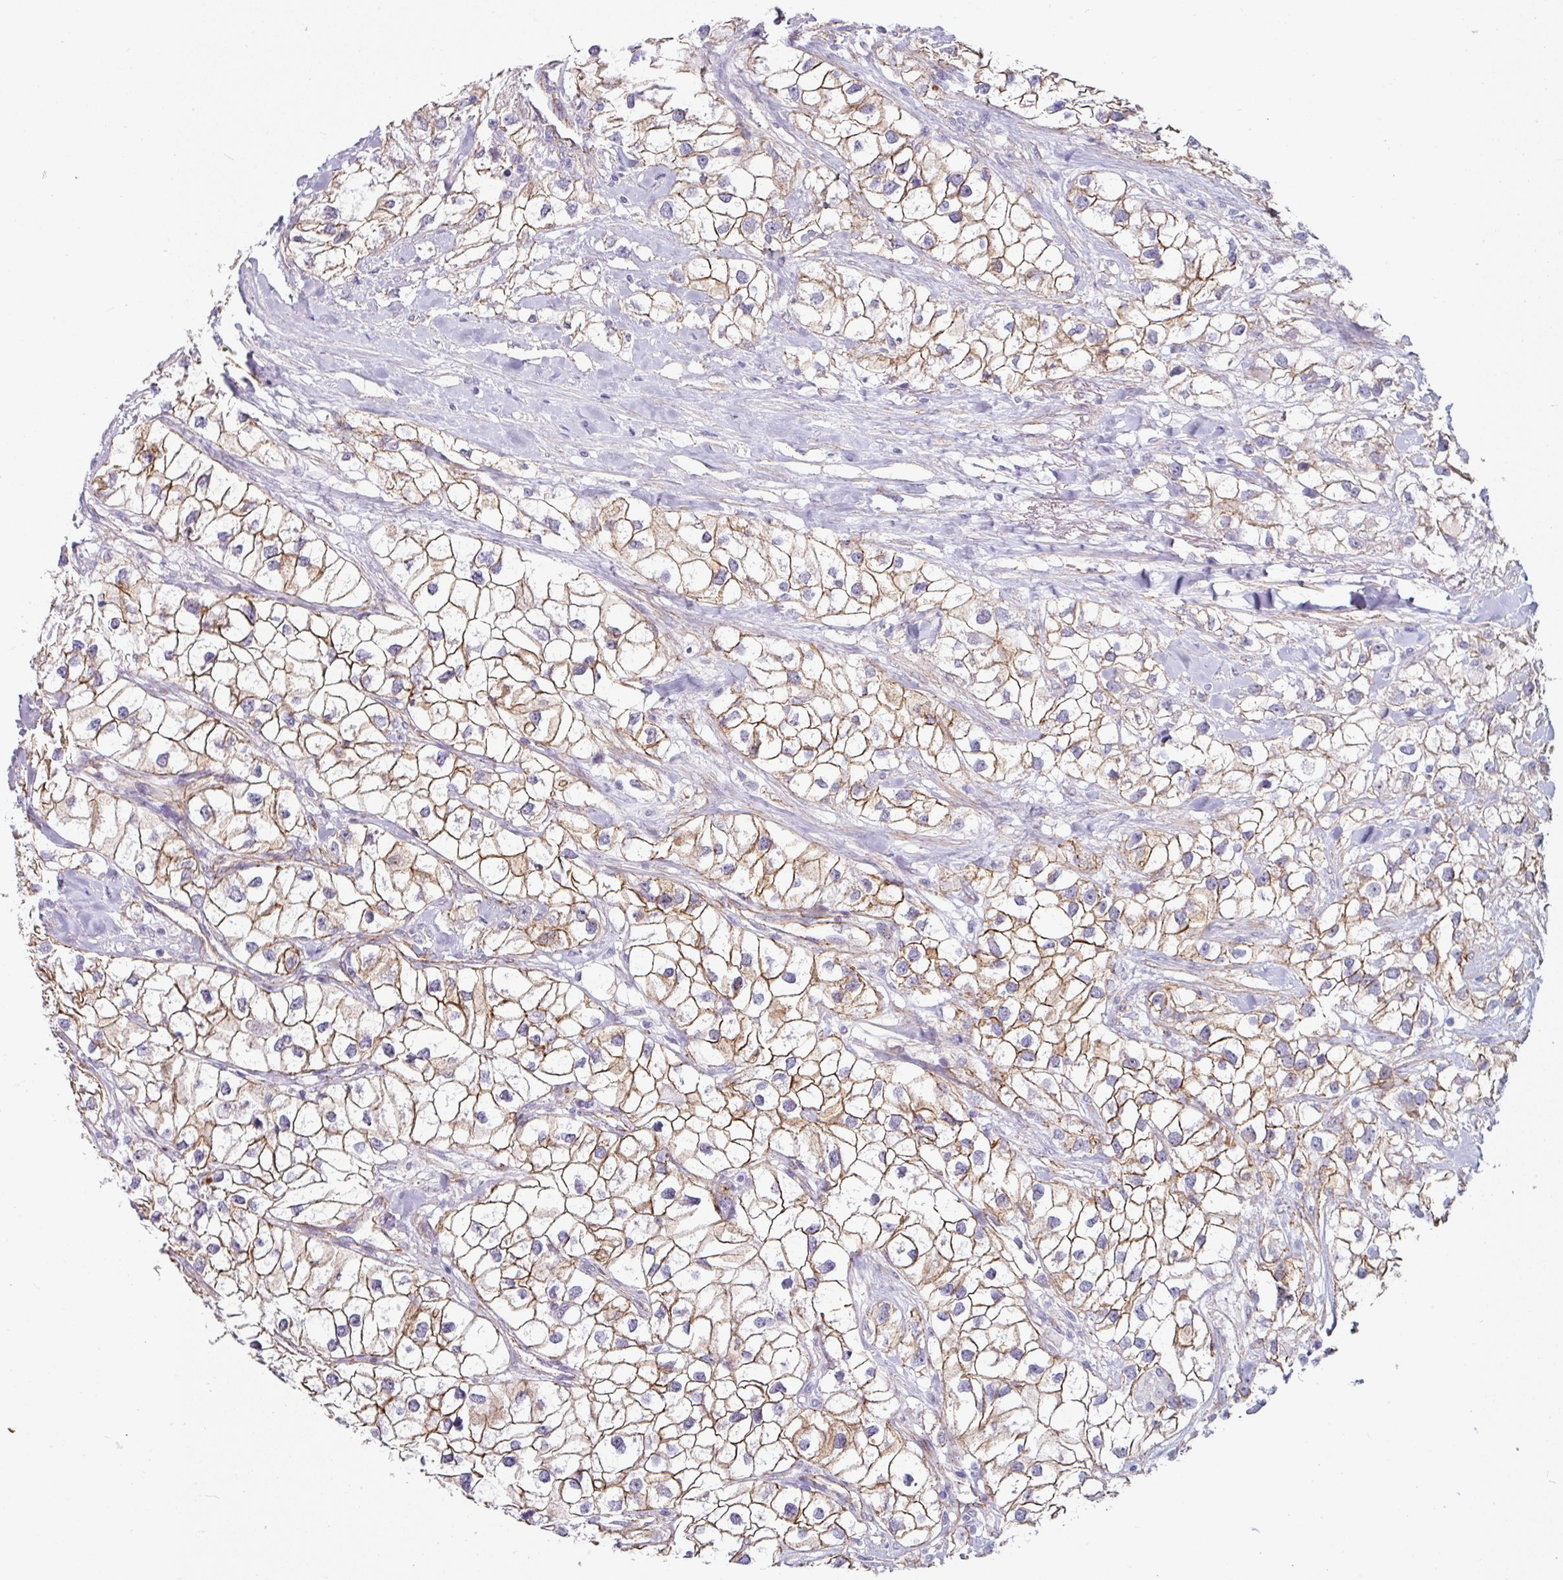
{"staining": {"intensity": "moderate", "quantity": ">75%", "location": "cytoplasmic/membranous"}, "tissue": "renal cancer", "cell_type": "Tumor cells", "image_type": "cancer", "snomed": [{"axis": "morphology", "description": "Adenocarcinoma, NOS"}, {"axis": "topography", "description": "Kidney"}], "caption": "This is an image of immunohistochemistry staining of renal cancer (adenocarcinoma), which shows moderate positivity in the cytoplasmic/membranous of tumor cells.", "gene": "JUP", "patient": {"sex": "male", "age": 59}}